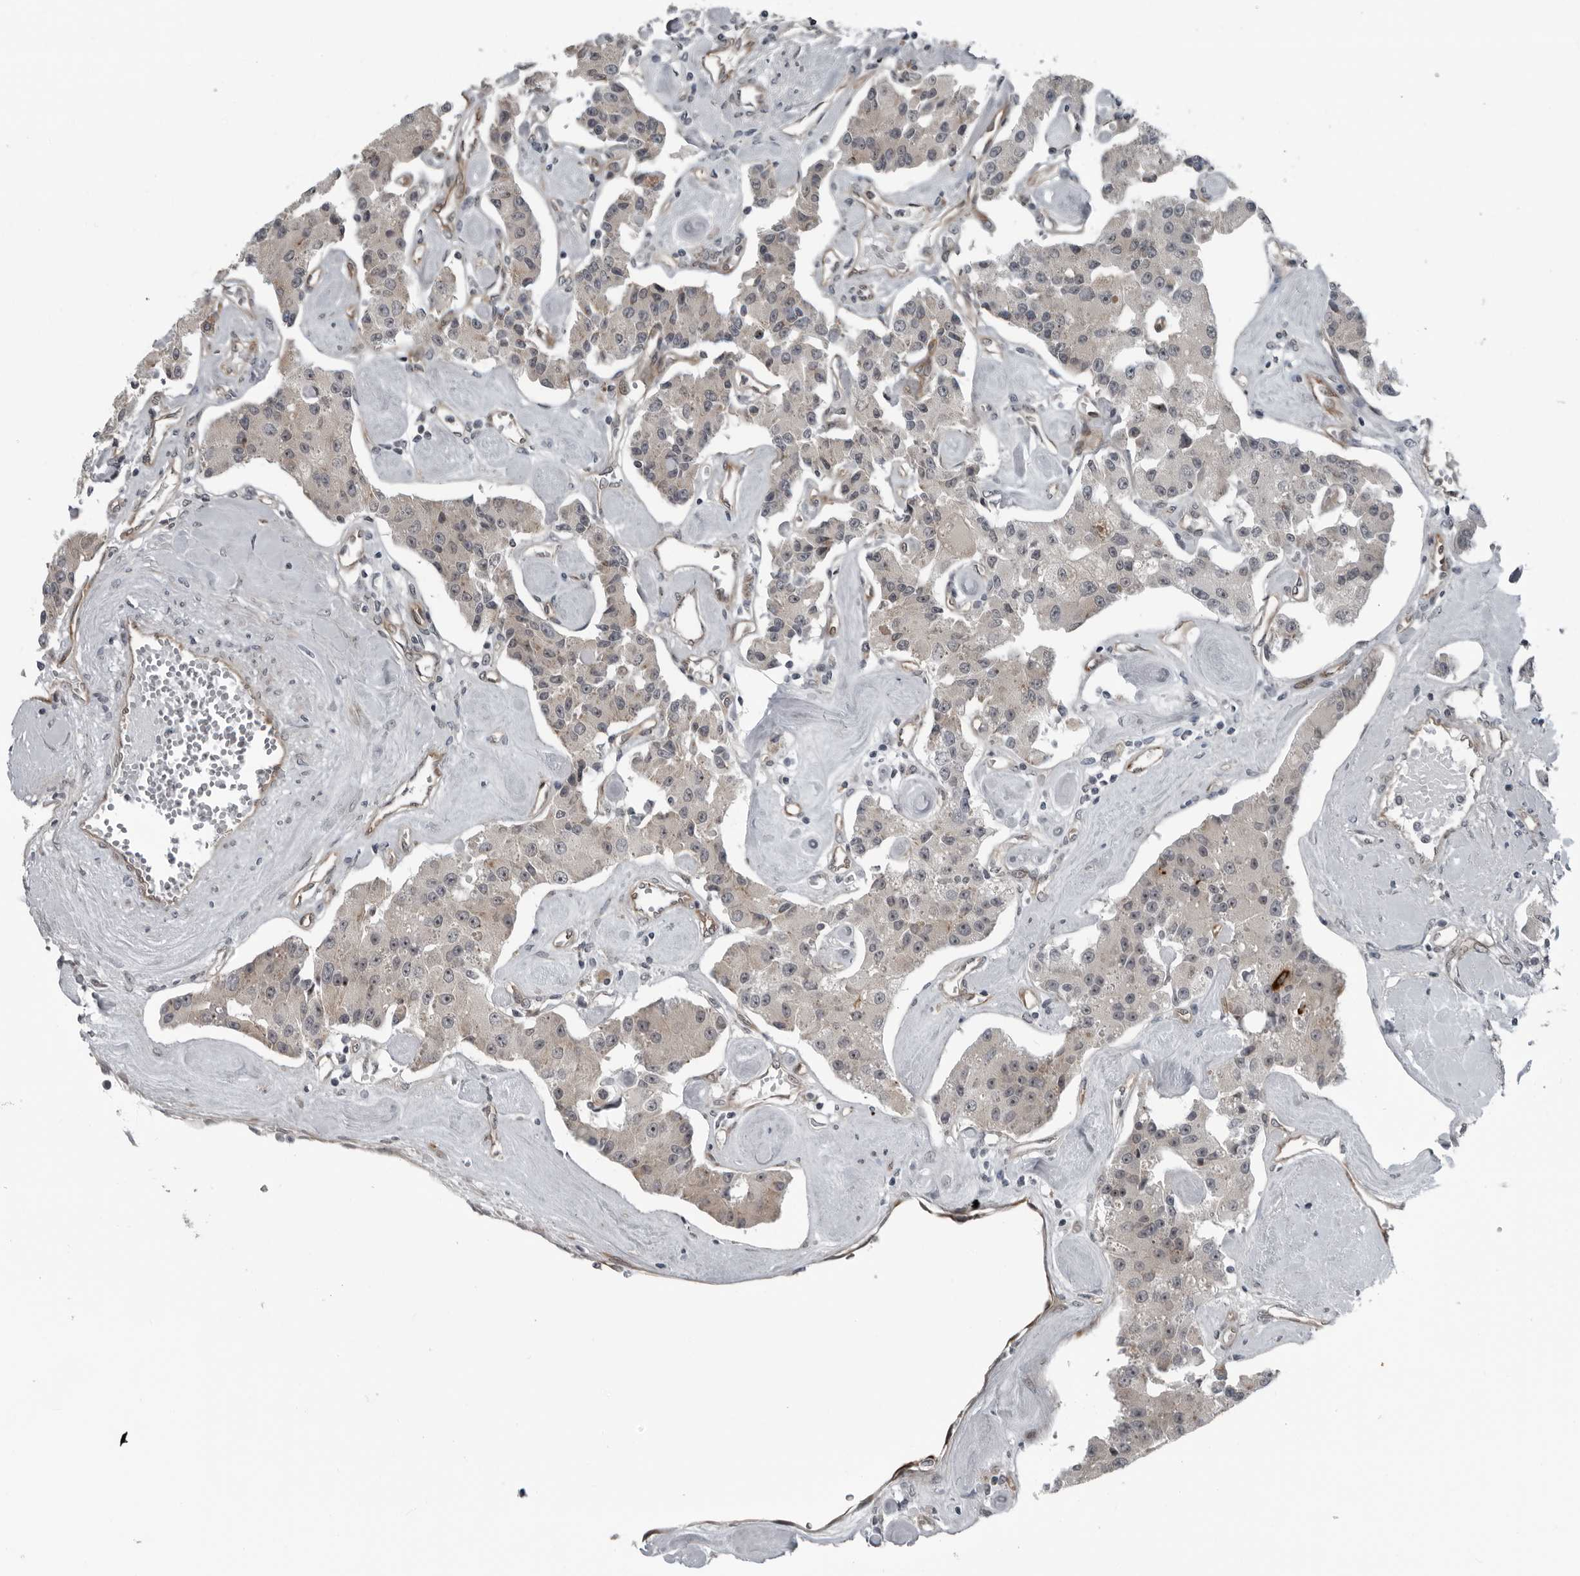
{"staining": {"intensity": "negative", "quantity": "none", "location": "none"}, "tissue": "carcinoid", "cell_type": "Tumor cells", "image_type": "cancer", "snomed": [{"axis": "morphology", "description": "Carcinoid, malignant, NOS"}, {"axis": "topography", "description": "Pancreas"}], "caption": "Carcinoid was stained to show a protein in brown. There is no significant expression in tumor cells.", "gene": "FAM102B", "patient": {"sex": "male", "age": 41}}